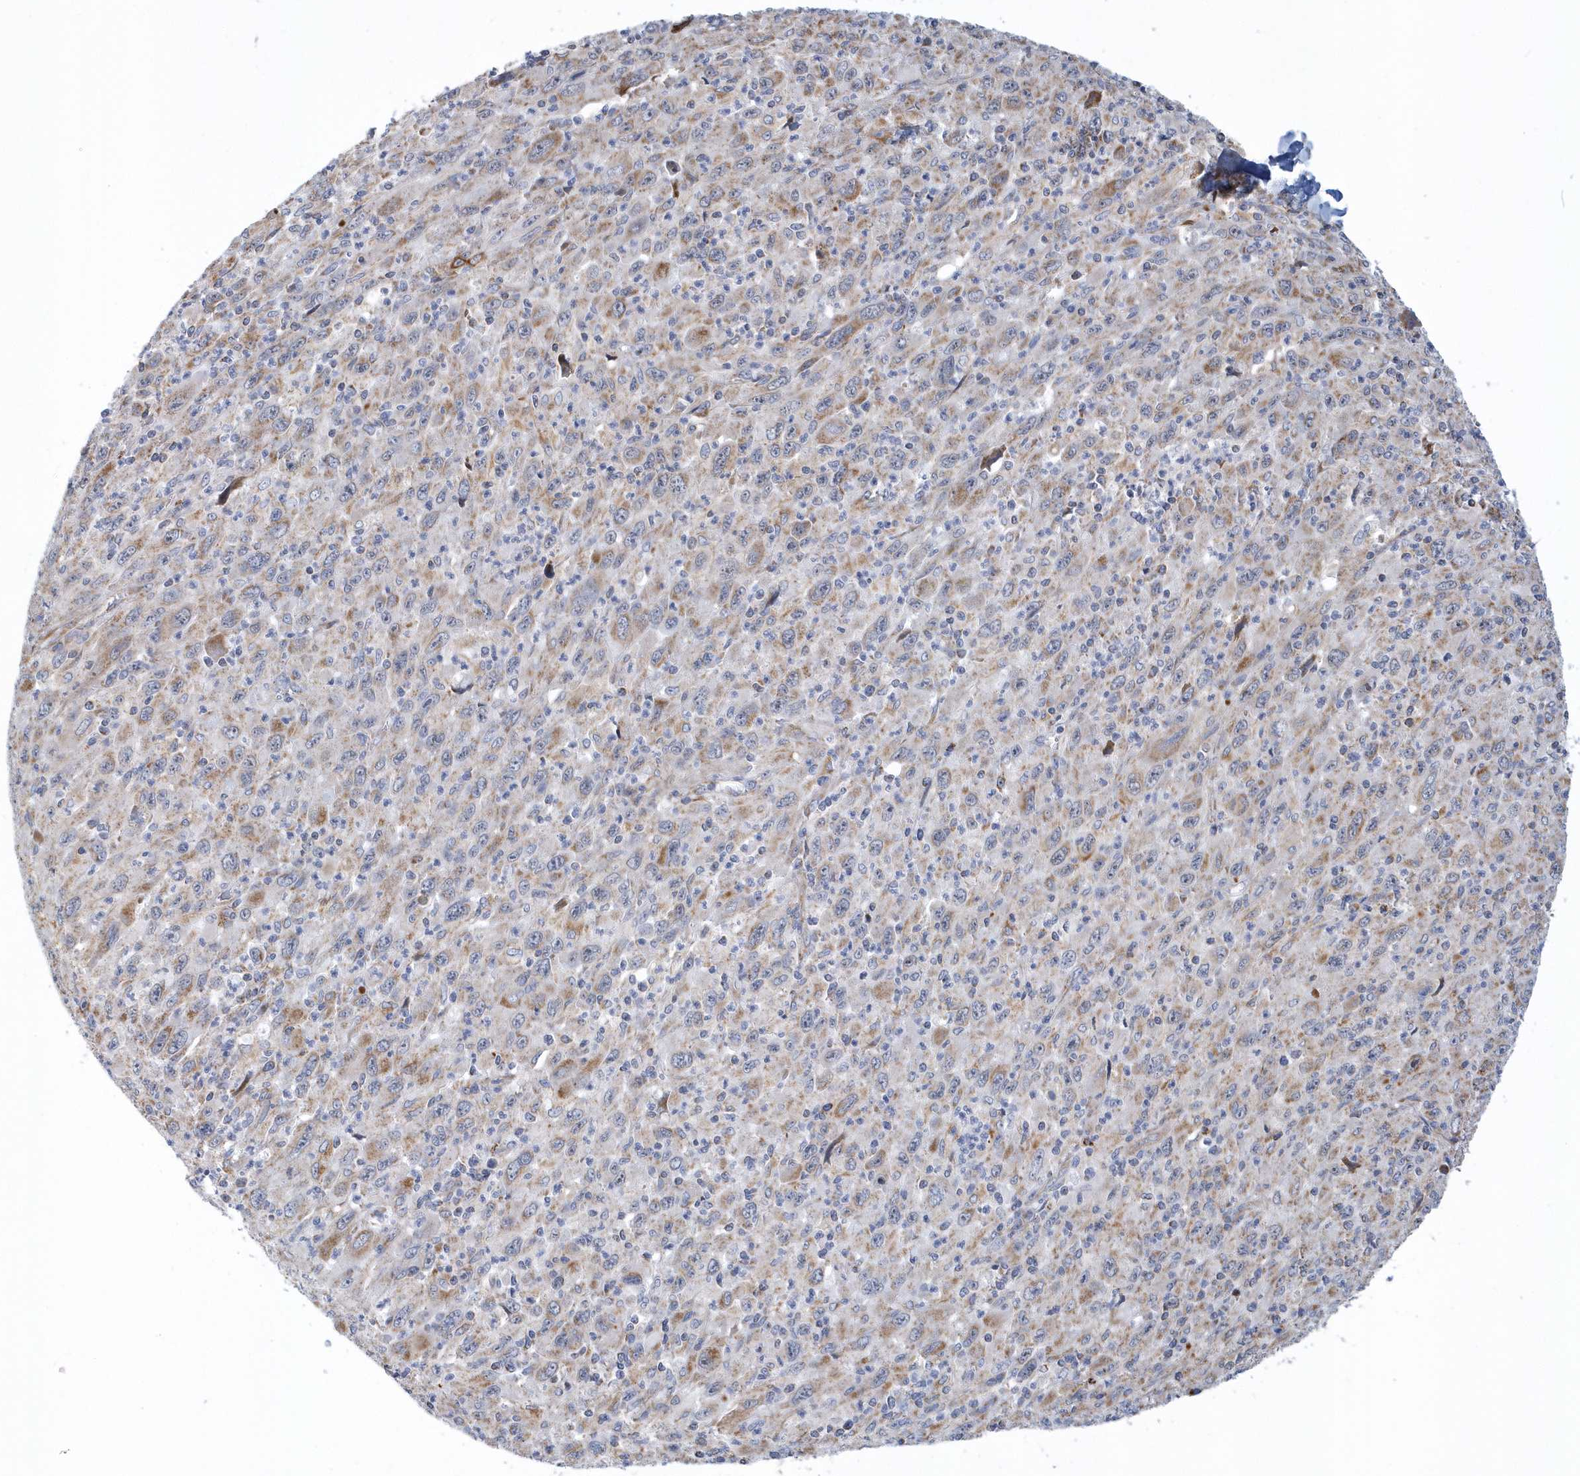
{"staining": {"intensity": "moderate", "quantity": "<25%", "location": "cytoplasmic/membranous"}, "tissue": "melanoma", "cell_type": "Tumor cells", "image_type": "cancer", "snomed": [{"axis": "morphology", "description": "Malignant melanoma, Metastatic site"}, {"axis": "topography", "description": "Skin"}], "caption": "Melanoma was stained to show a protein in brown. There is low levels of moderate cytoplasmic/membranous expression in about <25% of tumor cells.", "gene": "VWA5B2", "patient": {"sex": "female", "age": 56}}